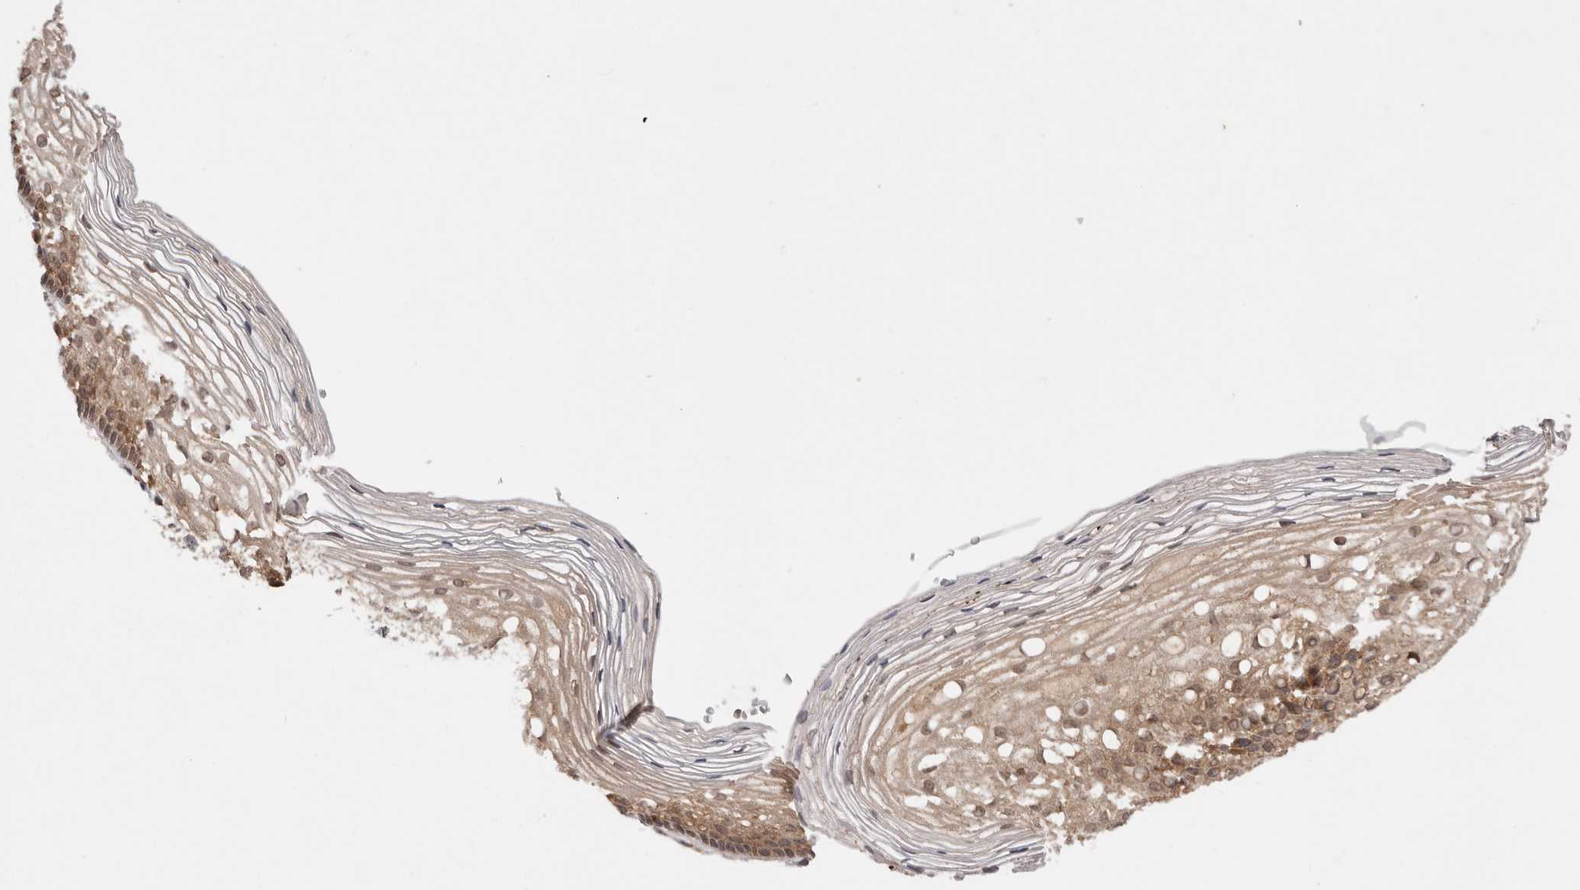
{"staining": {"intensity": "moderate", "quantity": ">75%", "location": "cytoplasmic/membranous,nuclear"}, "tissue": "cervix", "cell_type": "Glandular cells", "image_type": "normal", "snomed": [{"axis": "morphology", "description": "Normal tissue, NOS"}, {"axis": "topography", "description": "Cervix"}], "caption": "This histopathology image displays immunohistochemistry (IHC) staining of normal cervix, with medium moderate cytoplasmic/membranous,nuclear positivity in approximately >75% of glandular cells.", "gene": "TARS2", "patient": {"sex": "female", "age": 27}}